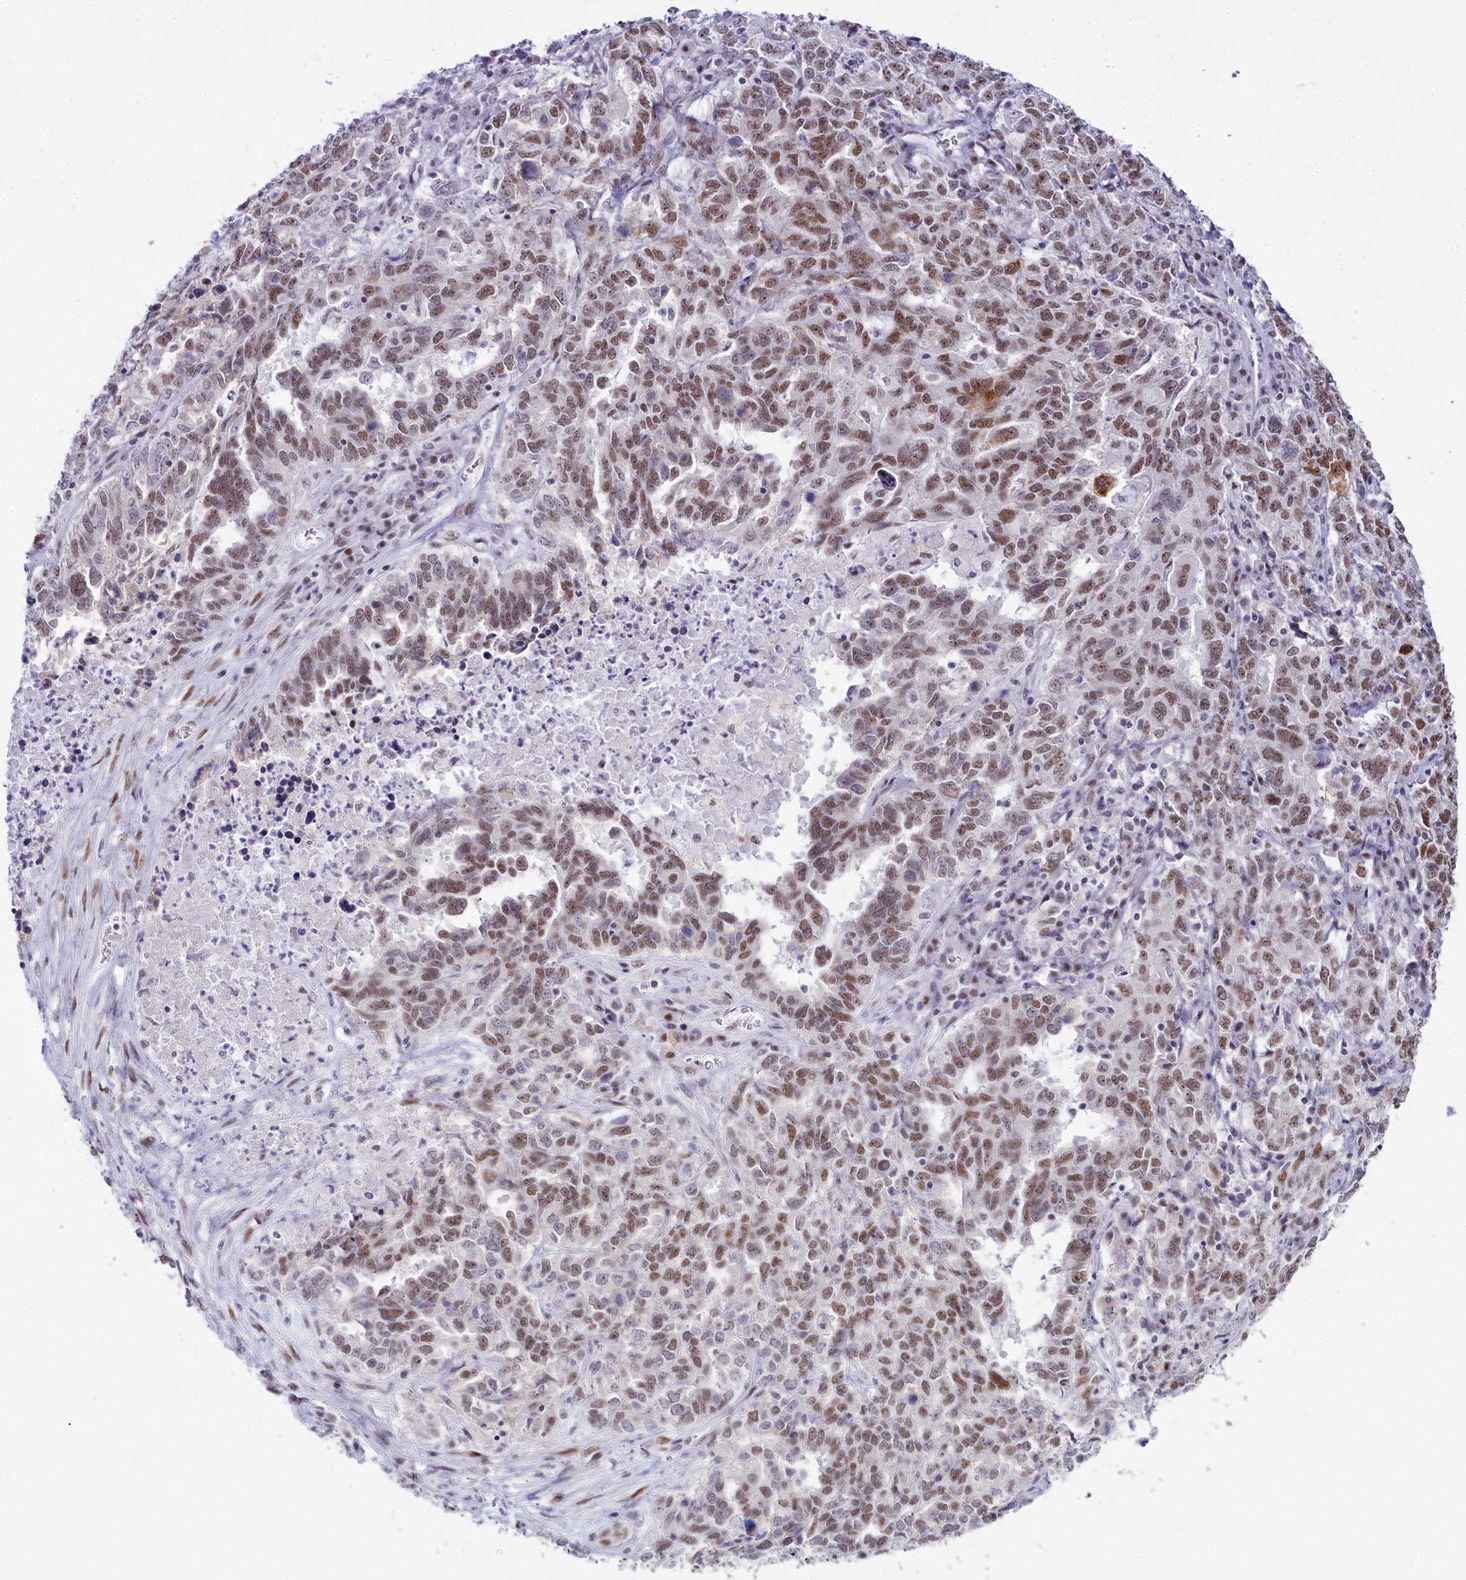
{"staining": {"intensity": "moderate", "quantity": ">75%", "location": "nuclear"}, "tissue": "ovarian cancer", "cell_type": "Tumor cells", "image_type": "cancer", "snomed": [{"axis": "morphology", "description": "Carcinoma, endometroid"}, {"axis": "topography", "description": "Ovary"}], "caption": "Immunohistochemistry photomicrograph of ovarian cancer (endometroid carcinoma) stained for a protein (brown), which reveals medium levels of moderate nuclear expression in about >75% of tumor cells.", "gene": "RBM12", "patient": {"sex": "female", "age": 62}}